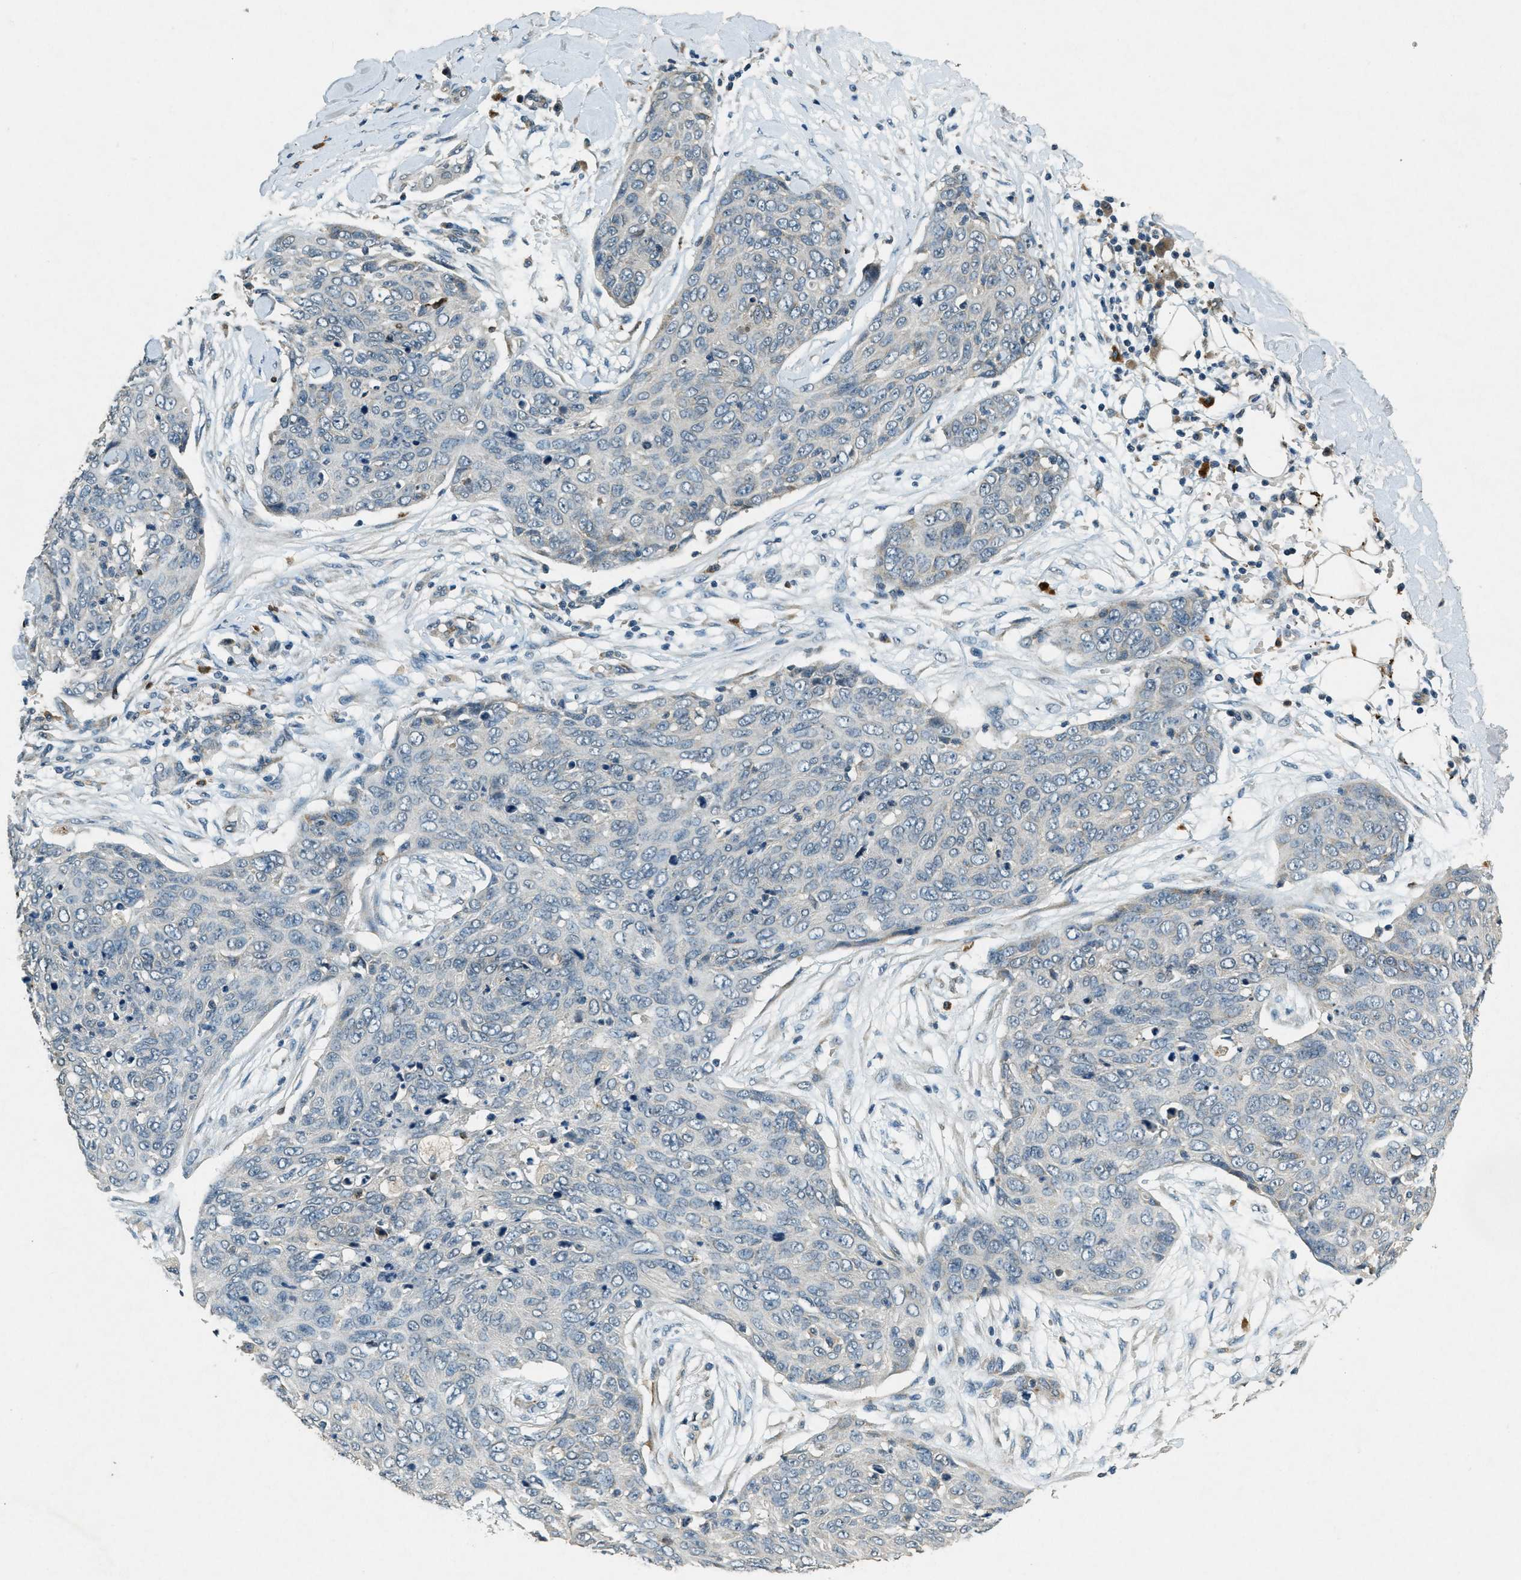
{"staining": {"intensity": "negative", "quantity": "none", "location": "none"}, "tissue": "skin cancer", "cell_type": "Tumor cells", "image_type": "cancer", "snomed": [{"axis": "morphology", "description": "Squamous cell carcinoma in situ, NOS"}, {"axis": "morphology", "description": "Squamous cell carcinoma, NOS"}, {"axis": "topography", "description": "Skin"}], "caption": "DAB immunohistochemical staining of human skin cancer (squamous cell carcinoma in situ) reveals no significant staining in tumor cells.", "gene": "RAB3D", "patient": {"sex": "male", "age": 93}}